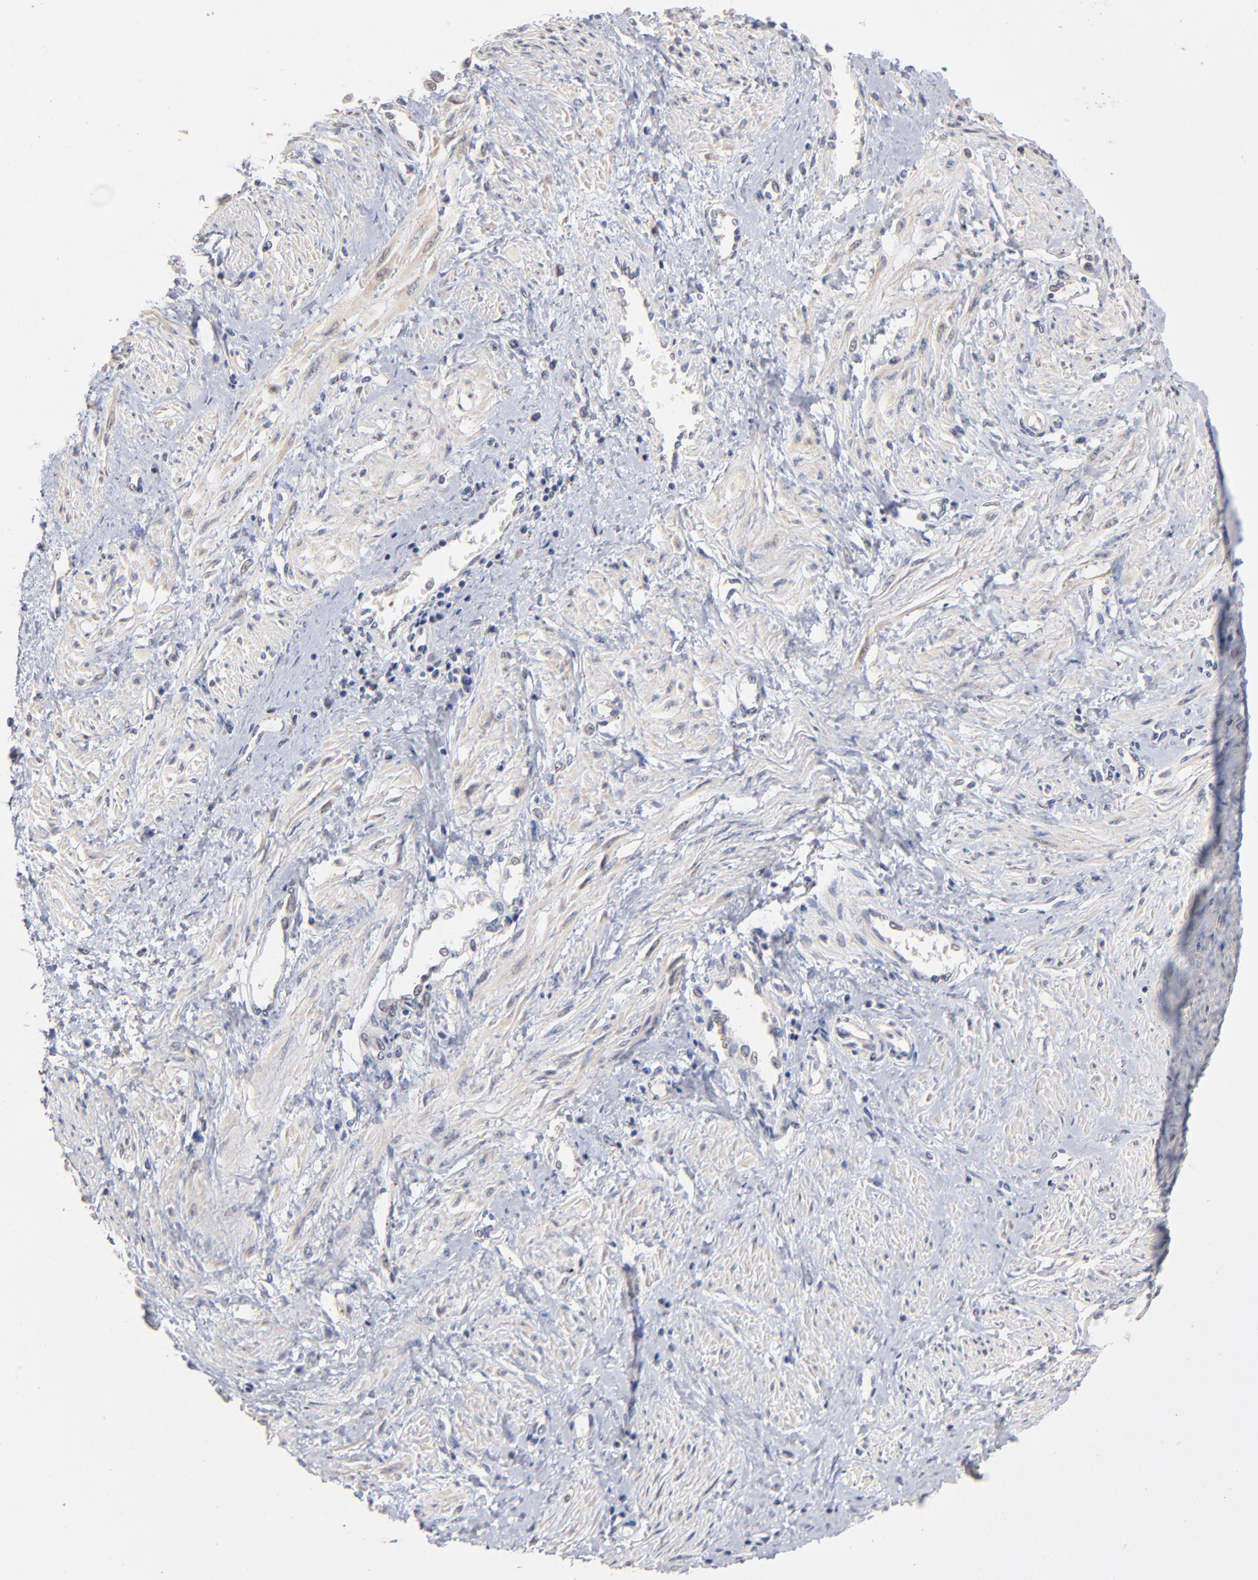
{"staining": {"intensity": "weak", "quantity": "25%-75%", "location": "cytoplasmic/membranous"}, "tissue": "smooth muscle", "cell_type": "Smooth muscle cells", "image_type": "normal", "snomed": [{"axis": "morphology", "description": "Normal tissue, NOS"}, {"axis": "topography", "description": "Smooth muscle"}, {"axis": "topography", "description": "Uterus"}], "caption": "Immunohistochemistry (DAB) staining of normal smooth muscle displays weak cytoplasmic/membranous protein staining in about 25%-75% of smooth muscle cells. (DAB = brown stain, brightfield microscopy at high magnification).", "gene": "IVNS1ABP", "patient": {"sex": "female", "age": 39}}